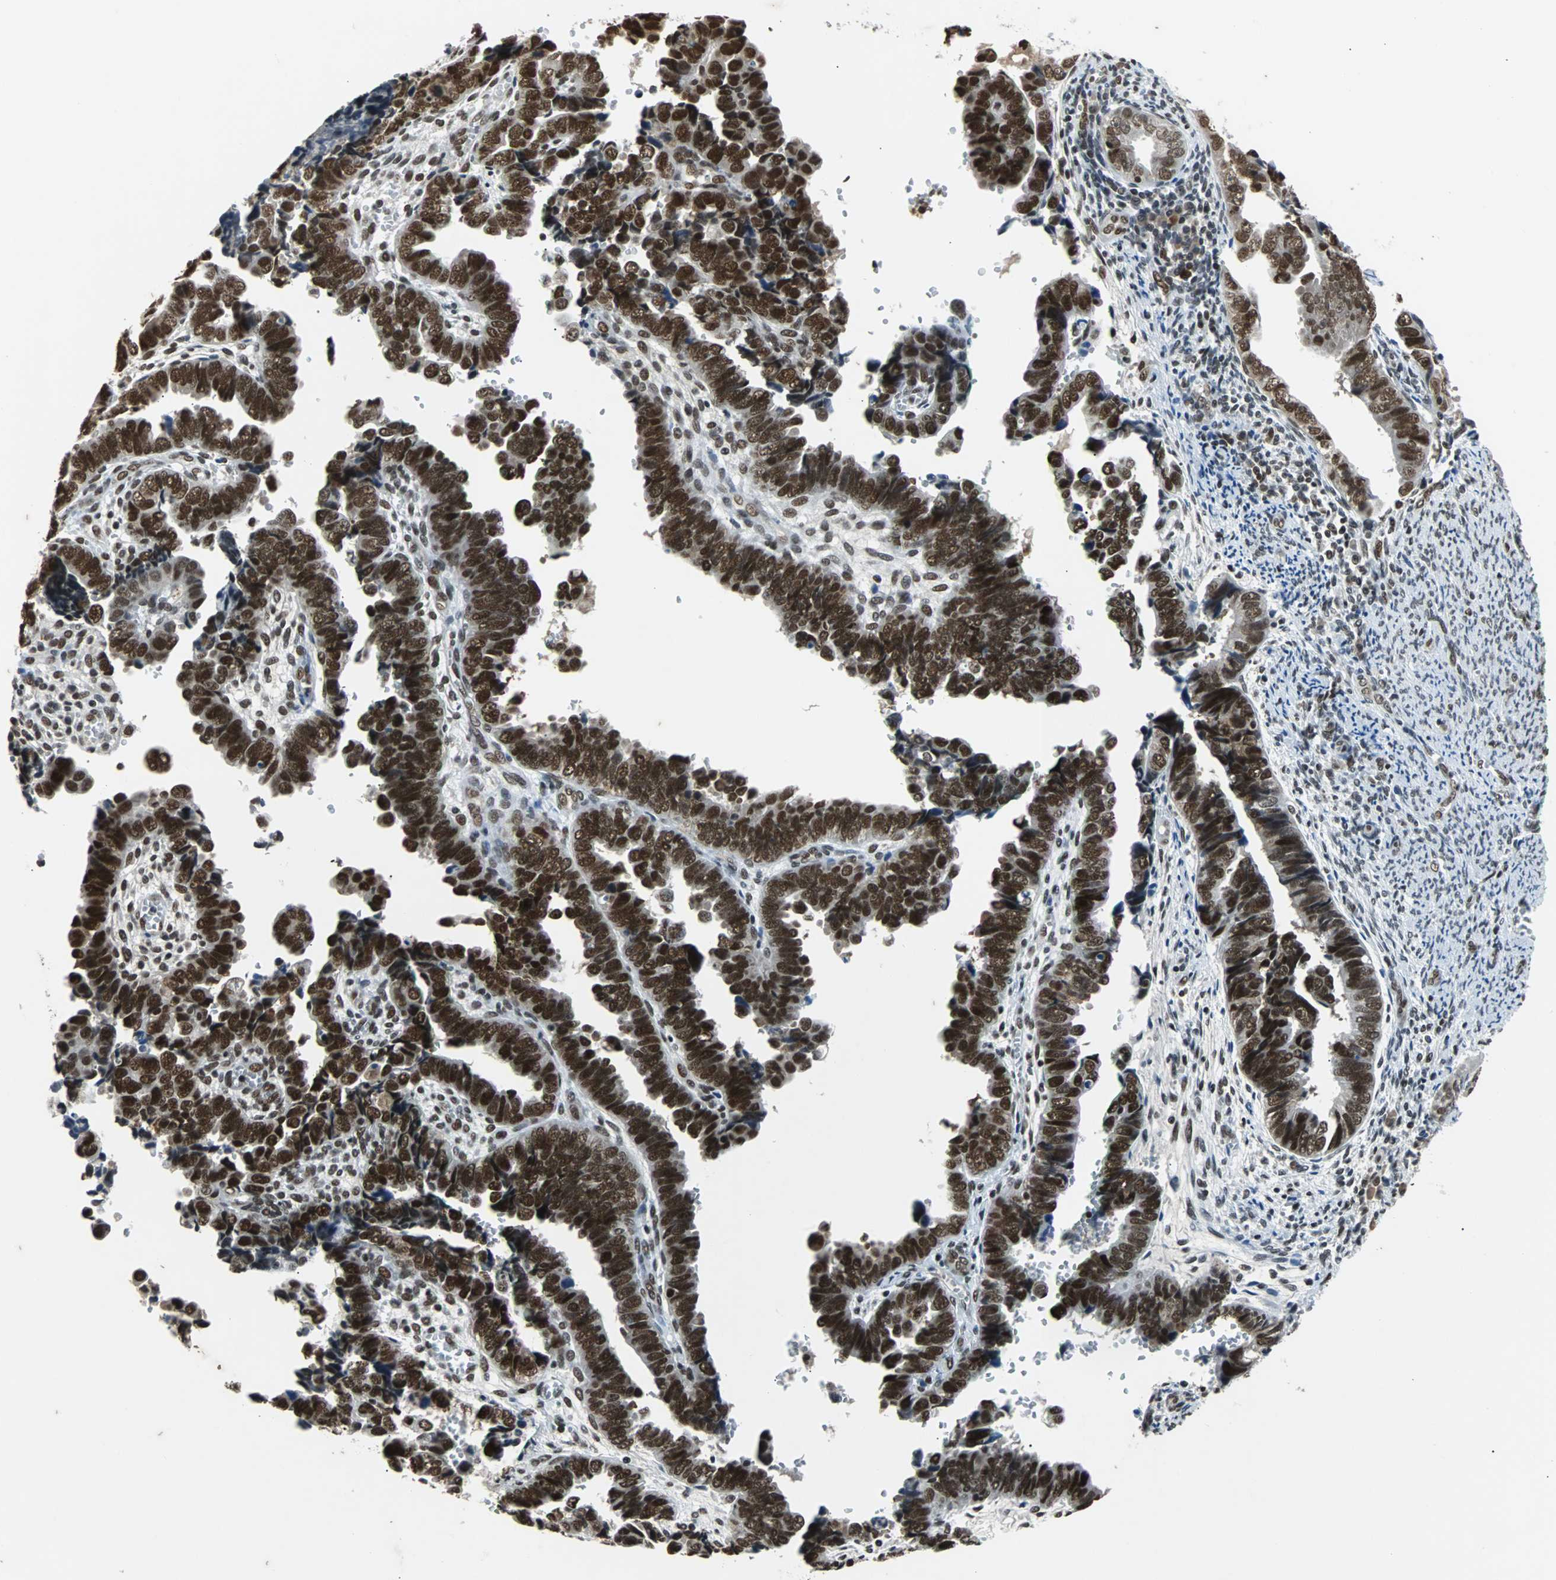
{"staining": {"intensity": "strong", "quantity": ">75%", "location": "nuclear"}, "tissue": "endometrial cancer", "cell_type": "Tumor cells", "image_type": "cancer", "snomed": [{"axis": "morphology", "description": "Adenocarcinoma, NOS"}, {"axis": "topography", "description": "Endometrium"}], "caption": "Approximately >75% of tumor cells in endometrial adenocarcinoma exhibit strong nuclear protein positivity as visualized by brown immunohistochemical staining.", "gene": "GATAD2A", "patient": {"sex": "female", "age": 75}}